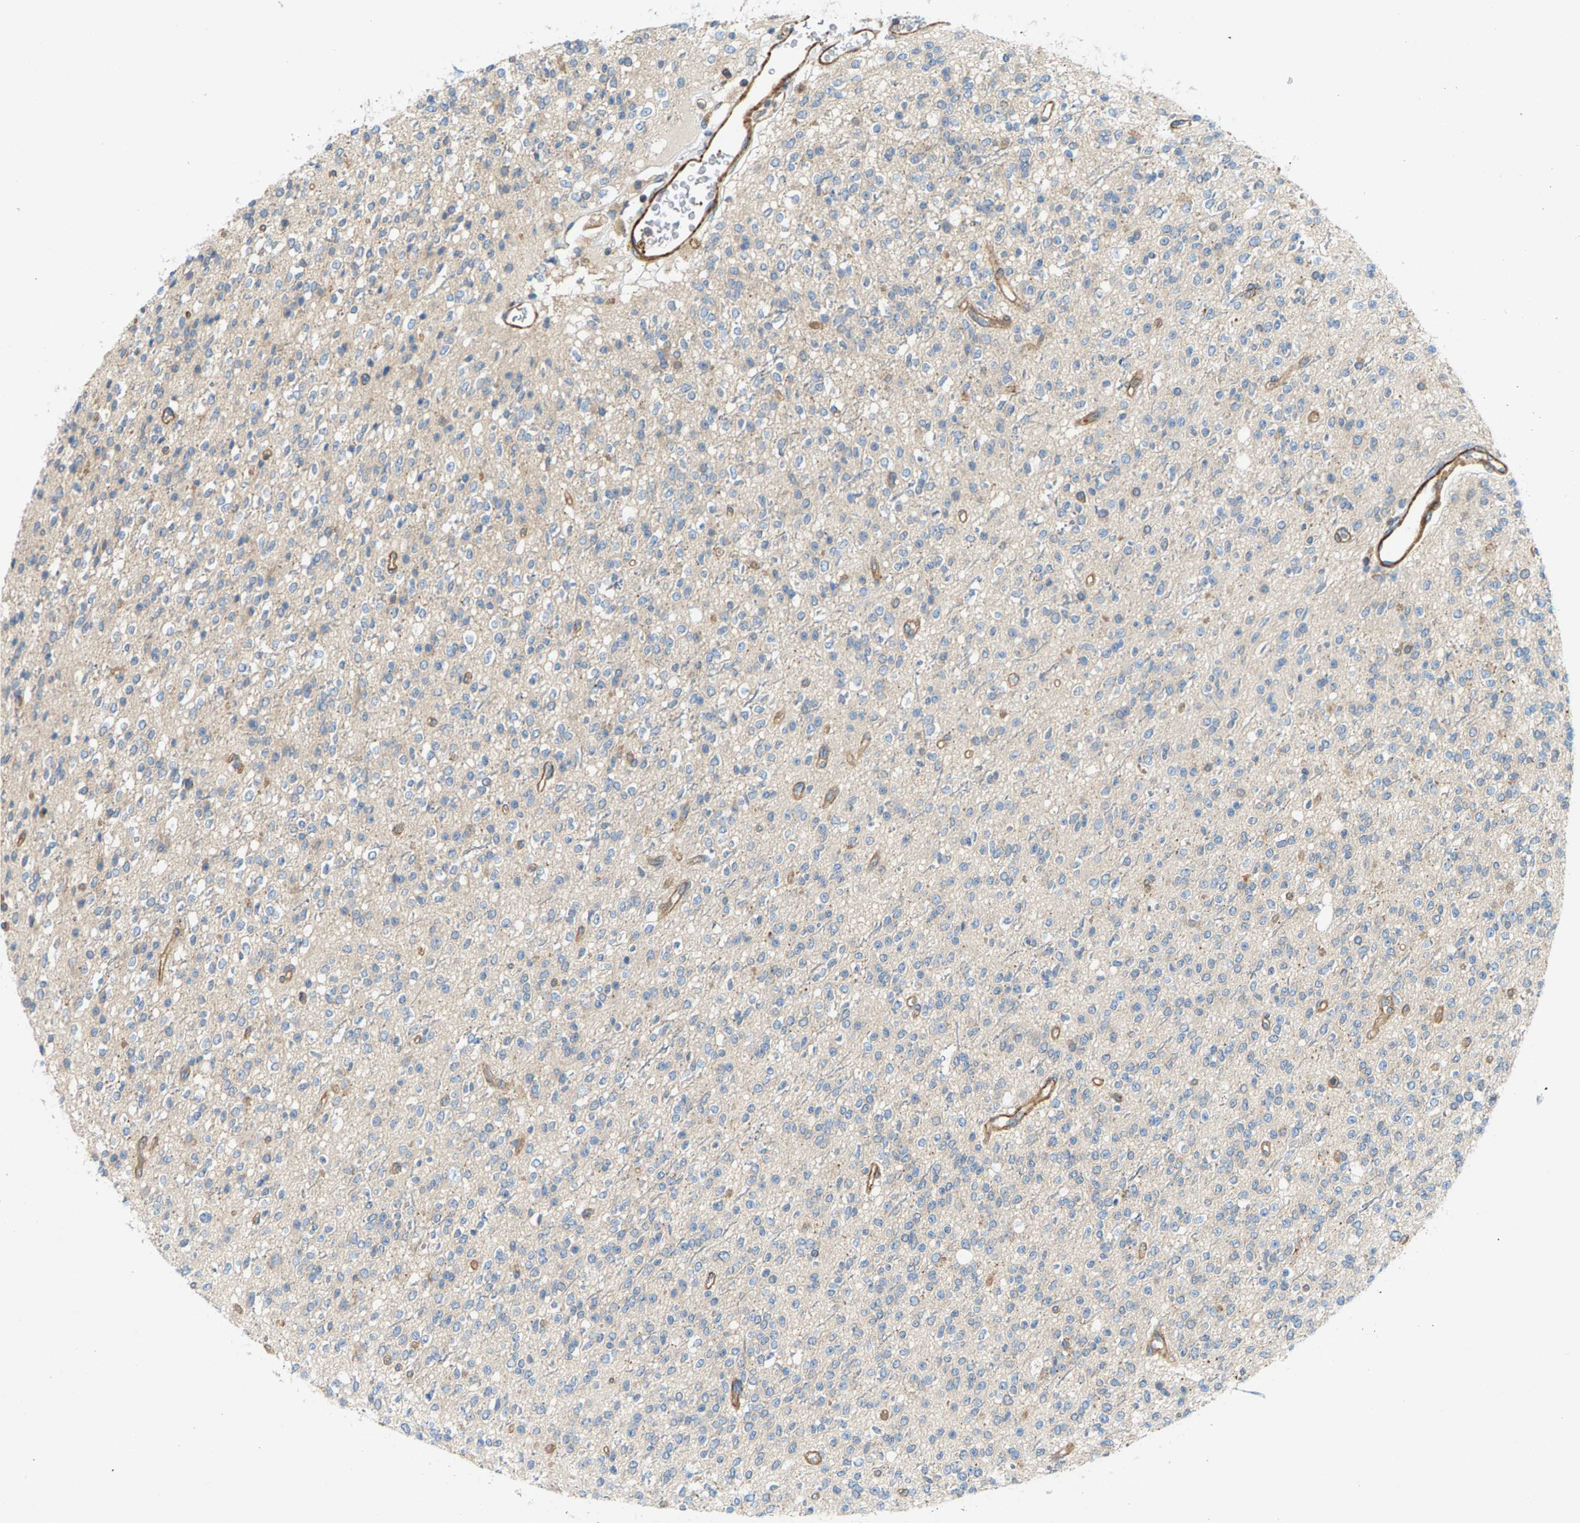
{"staining": {"intensity": "negative", "quantity": "none", "location": "none"}, "tissue": "glioma", "cell_type": "Tumor cells", "image_type": "cancer", "snomed": [{"axis": "morphology", "description": "Glioma, malignant, High grade"}, {"axis": "topography", "description": "Brain"}], "caption": "Immunohistochemical staining of malignant glioma (high-grade) demonstrates no significant expression in tumor cells.", "gene": "PDCL", "patient": {"sex": "male", "age": 34}}